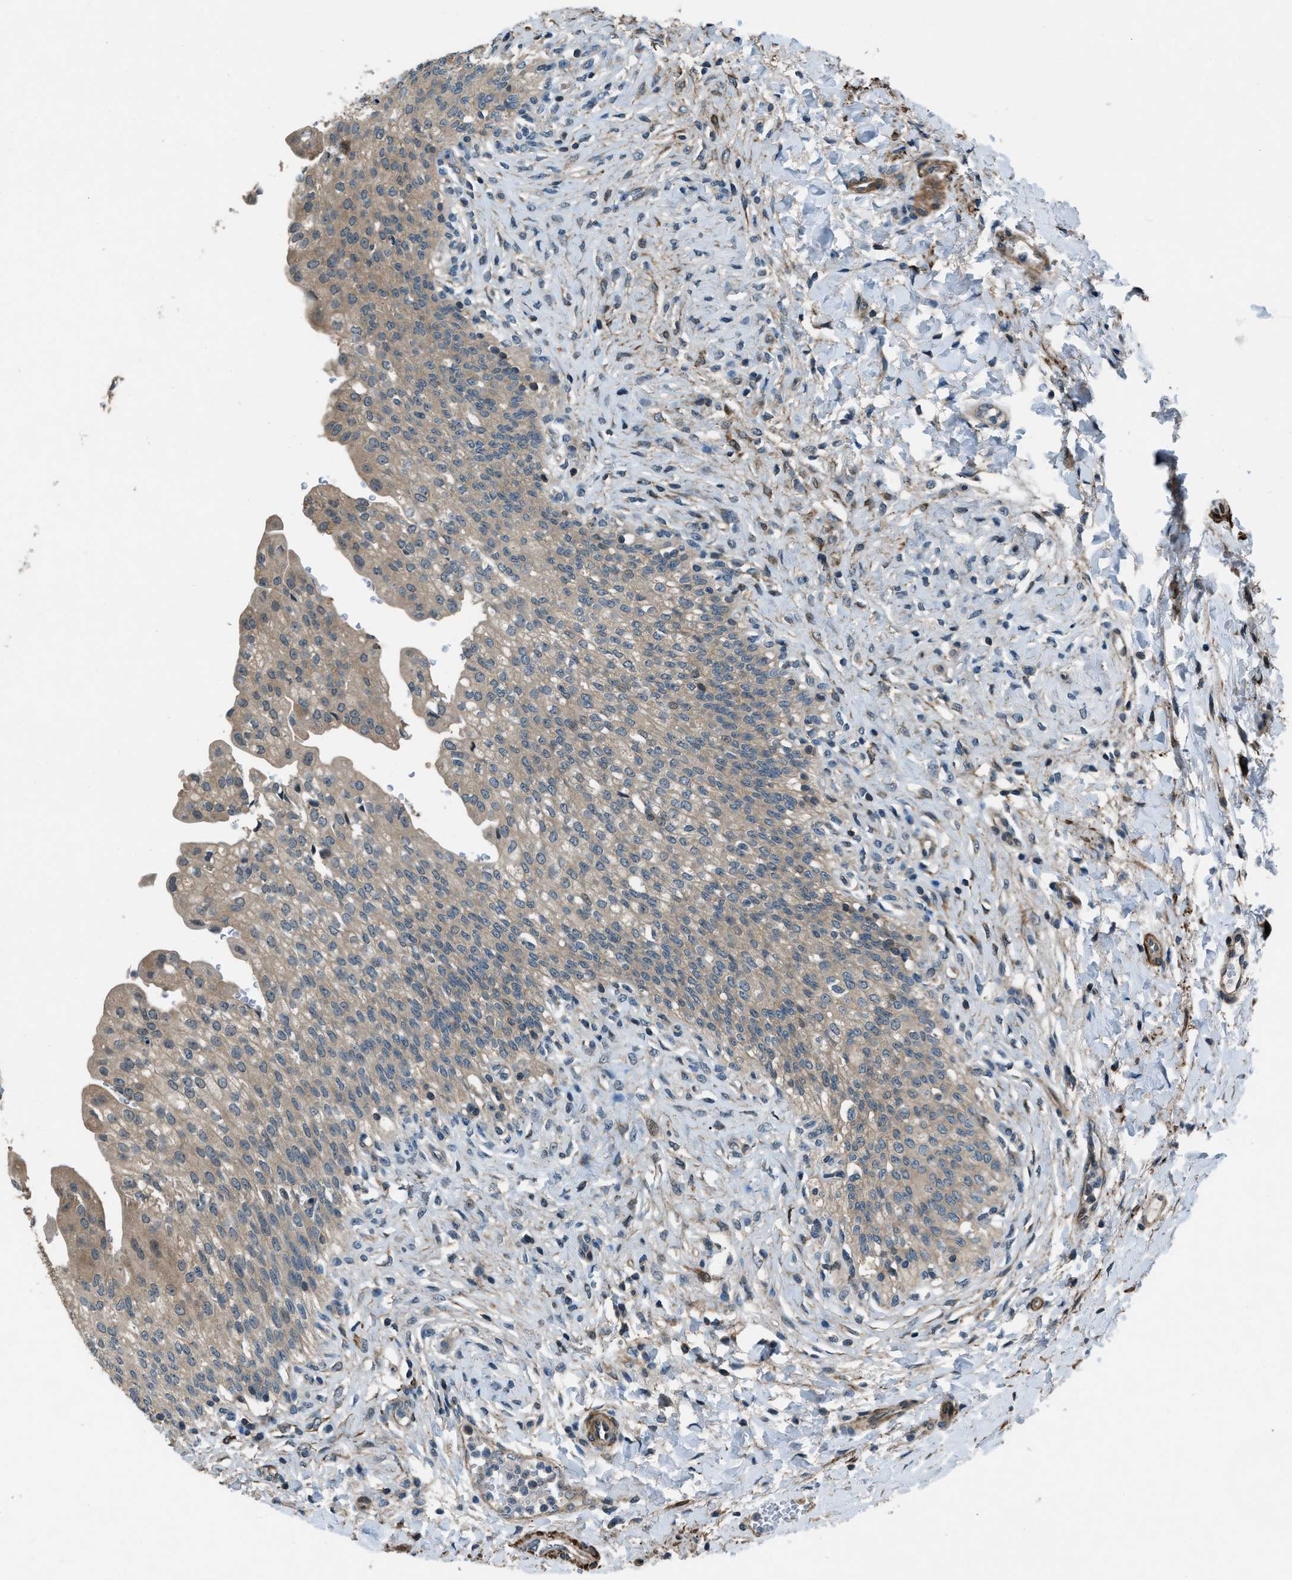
{"staining": {"intensity": "moderate", "quantity": ">75%", "location": "cytoplasmic/membranous"}, "tissue": "urinary bladder", "cell_type": "Urothelial cells", "image_type": "normal", "snomed": [{"axis": "morphology", "description": "Urothelial carcinoma, High grade"}, {"axis": "topography", "description": "Urinary bladder"}], "caption": "Immunohistochemical staining of normal urinary bladder reveals >75% levels of moderate cytoplasmic/membranous protein expression in about >75% of urothelial cells. The protein is stained brown, and the nuclei are stained in blue (DAB IHC with brightfield microscopy, high magnification).", "gene": "NUDCD3", "patient": {"sex": "male", "age": 46}}